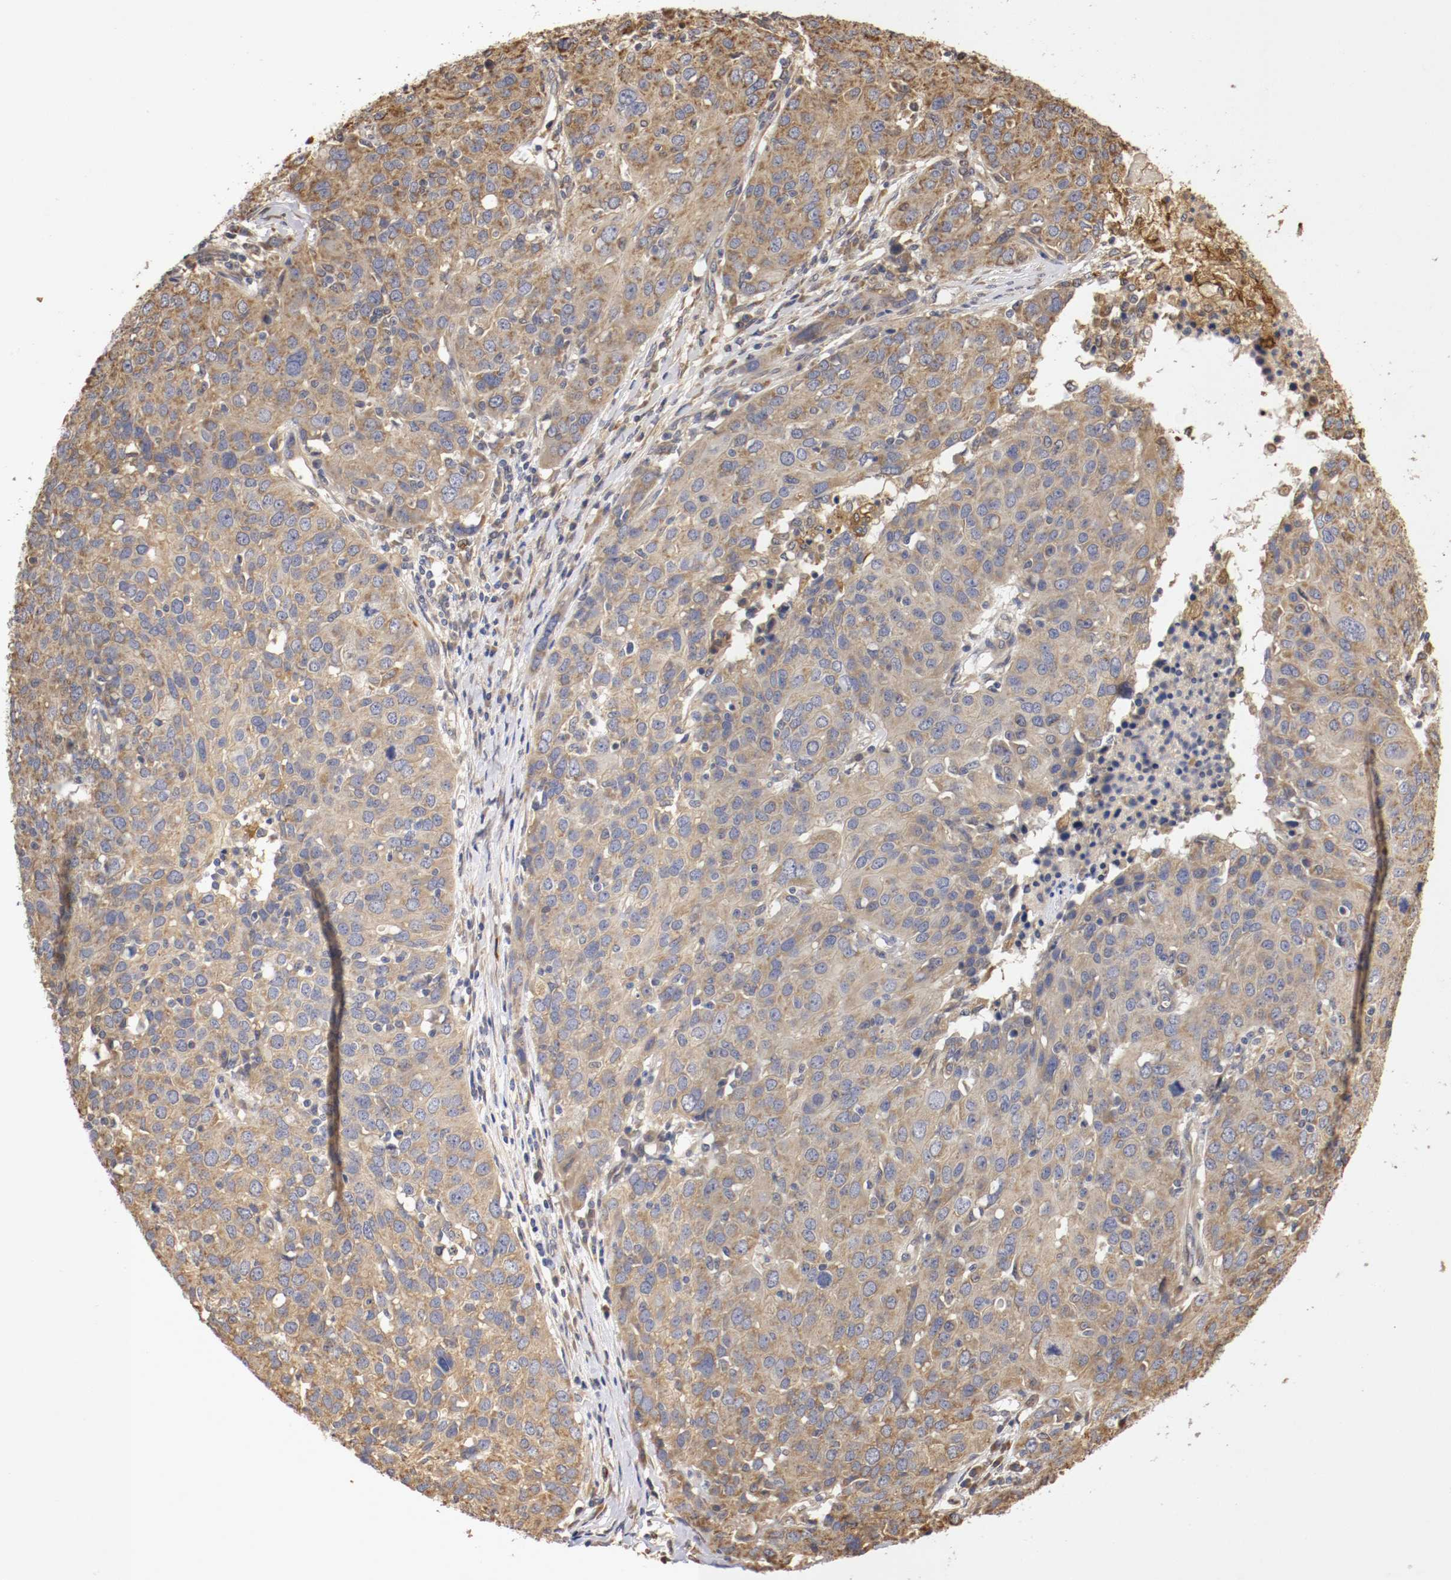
{"staining": {"intensity": "moderate", "quantity": ">75%", "location": "cytoplasmic/membranous"}, "tissue": "ovarian cancer", "cell_type": "Tumor cells", "image_type": "cancer", "snomed": [{"axis": "morphology", "description": "Carcinoma, endometroid"}, {"axis": "topography", "description": "Ovary"}], "caption": "Immunohistochemical staining of human endometroid carcinoma (ovarian) displays moderate cytoplasmic/membranous protein staining in about >75% of tumor cells. (DAB (3,3'-diaminobenzidine) = brown stain, brightfield microscopy at high magnification).", "gene": "VEZT", "patient": {"sex": "female", "age": 50}}